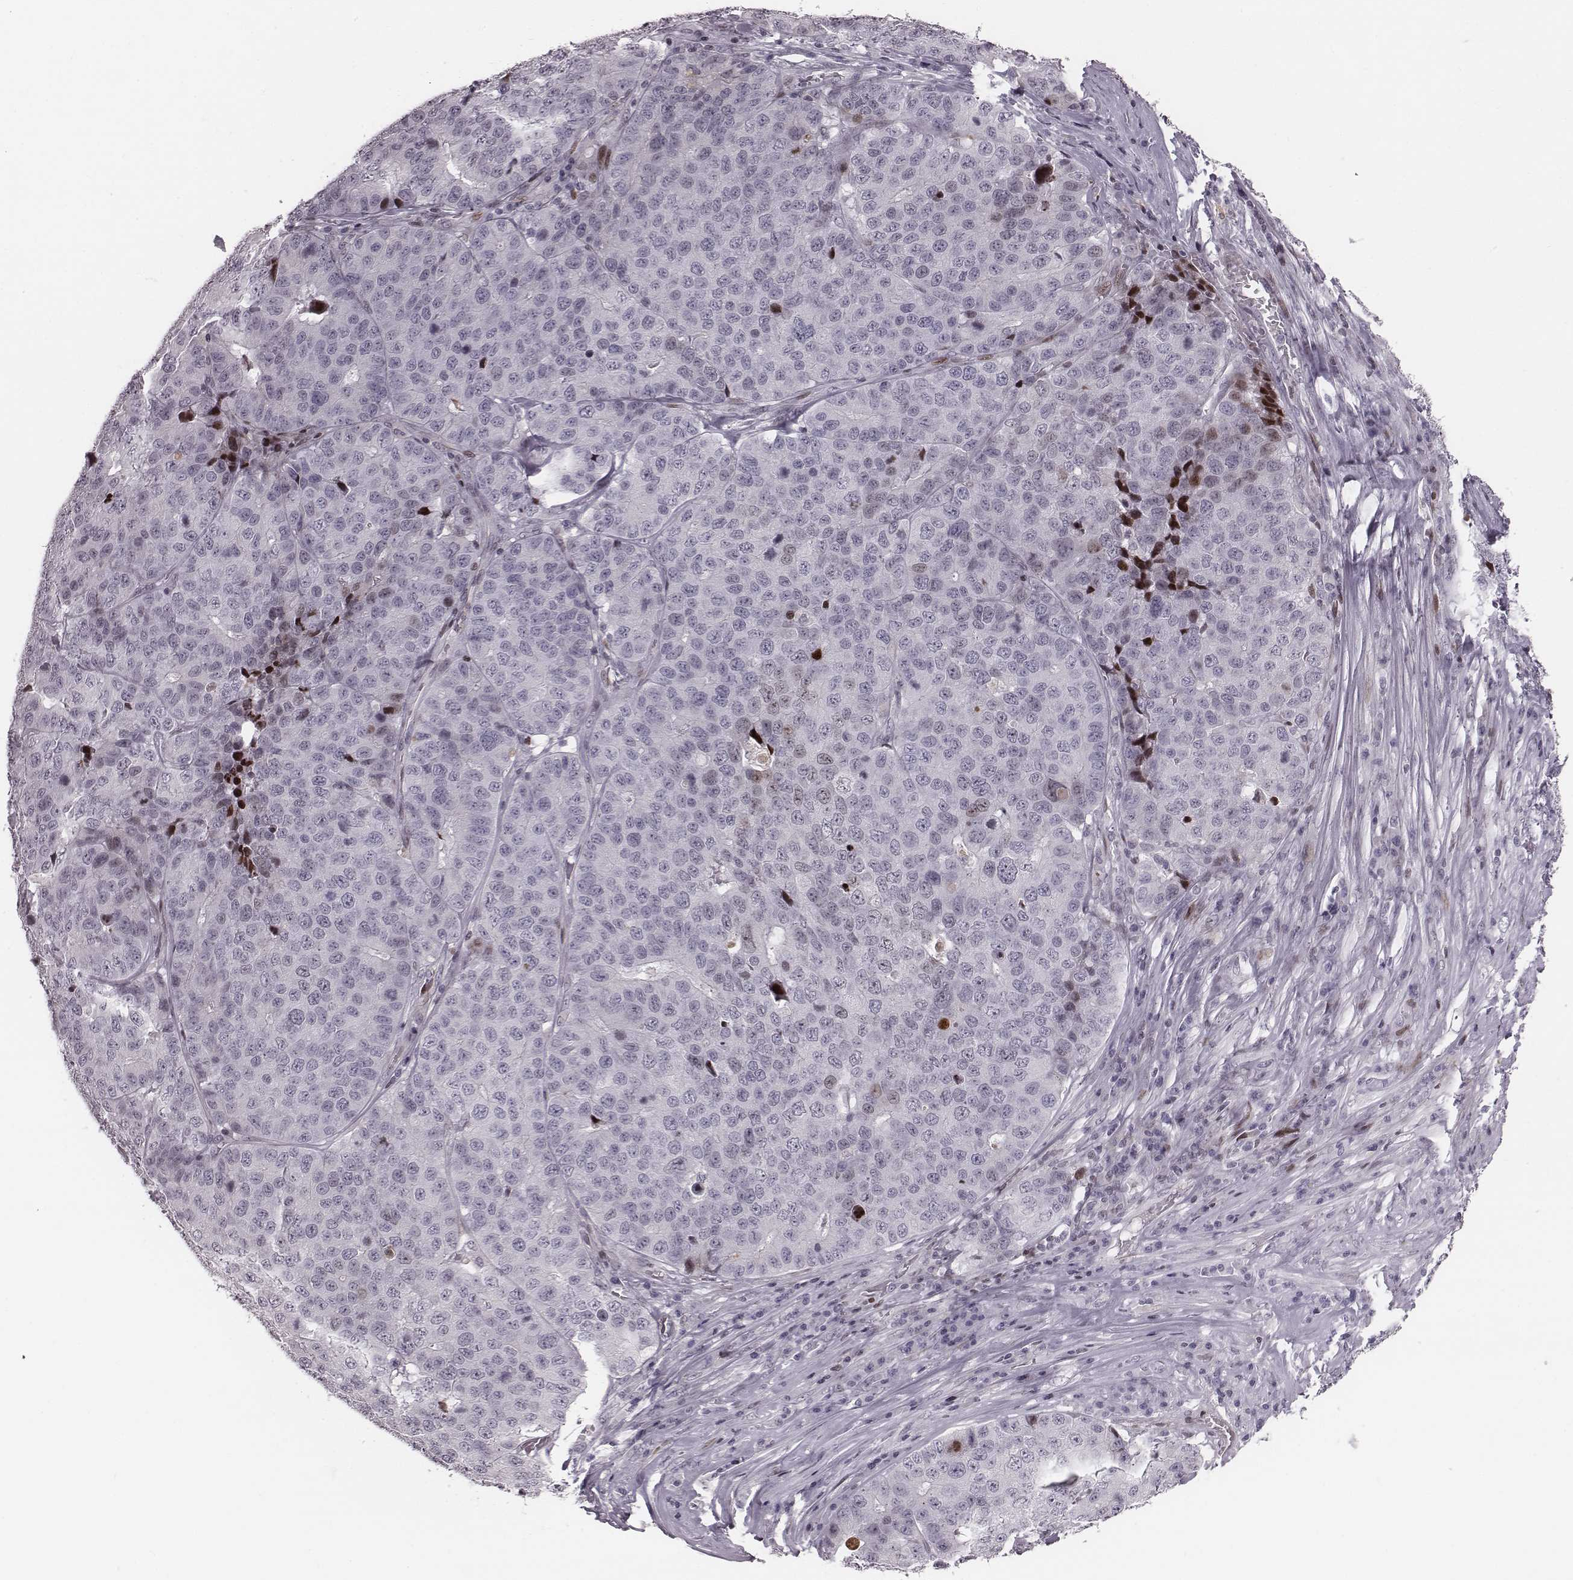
{"staining": {"intensity": "negative", "quantity": "none", "location": "none"}, "tissue": "stomach cancer", "cell_type": "Tumor cells", "image_type": "cancer", "snomed": [{"axis": "morphology", "description": "Adenocarcinoma, NOS"}, {"axis": "topography", "description": "Stomach"}], "caption": "IHC of human stomach cancer (adenocarcinoma) exhibits no expression in tumor cells. (DAB (3,3'-diaminobenzidine) immunohistochemistry visualized using brightfield microscopy, high magnification).", "gene": "NDC1", "patient": {"sex": "male", "age": 71}}